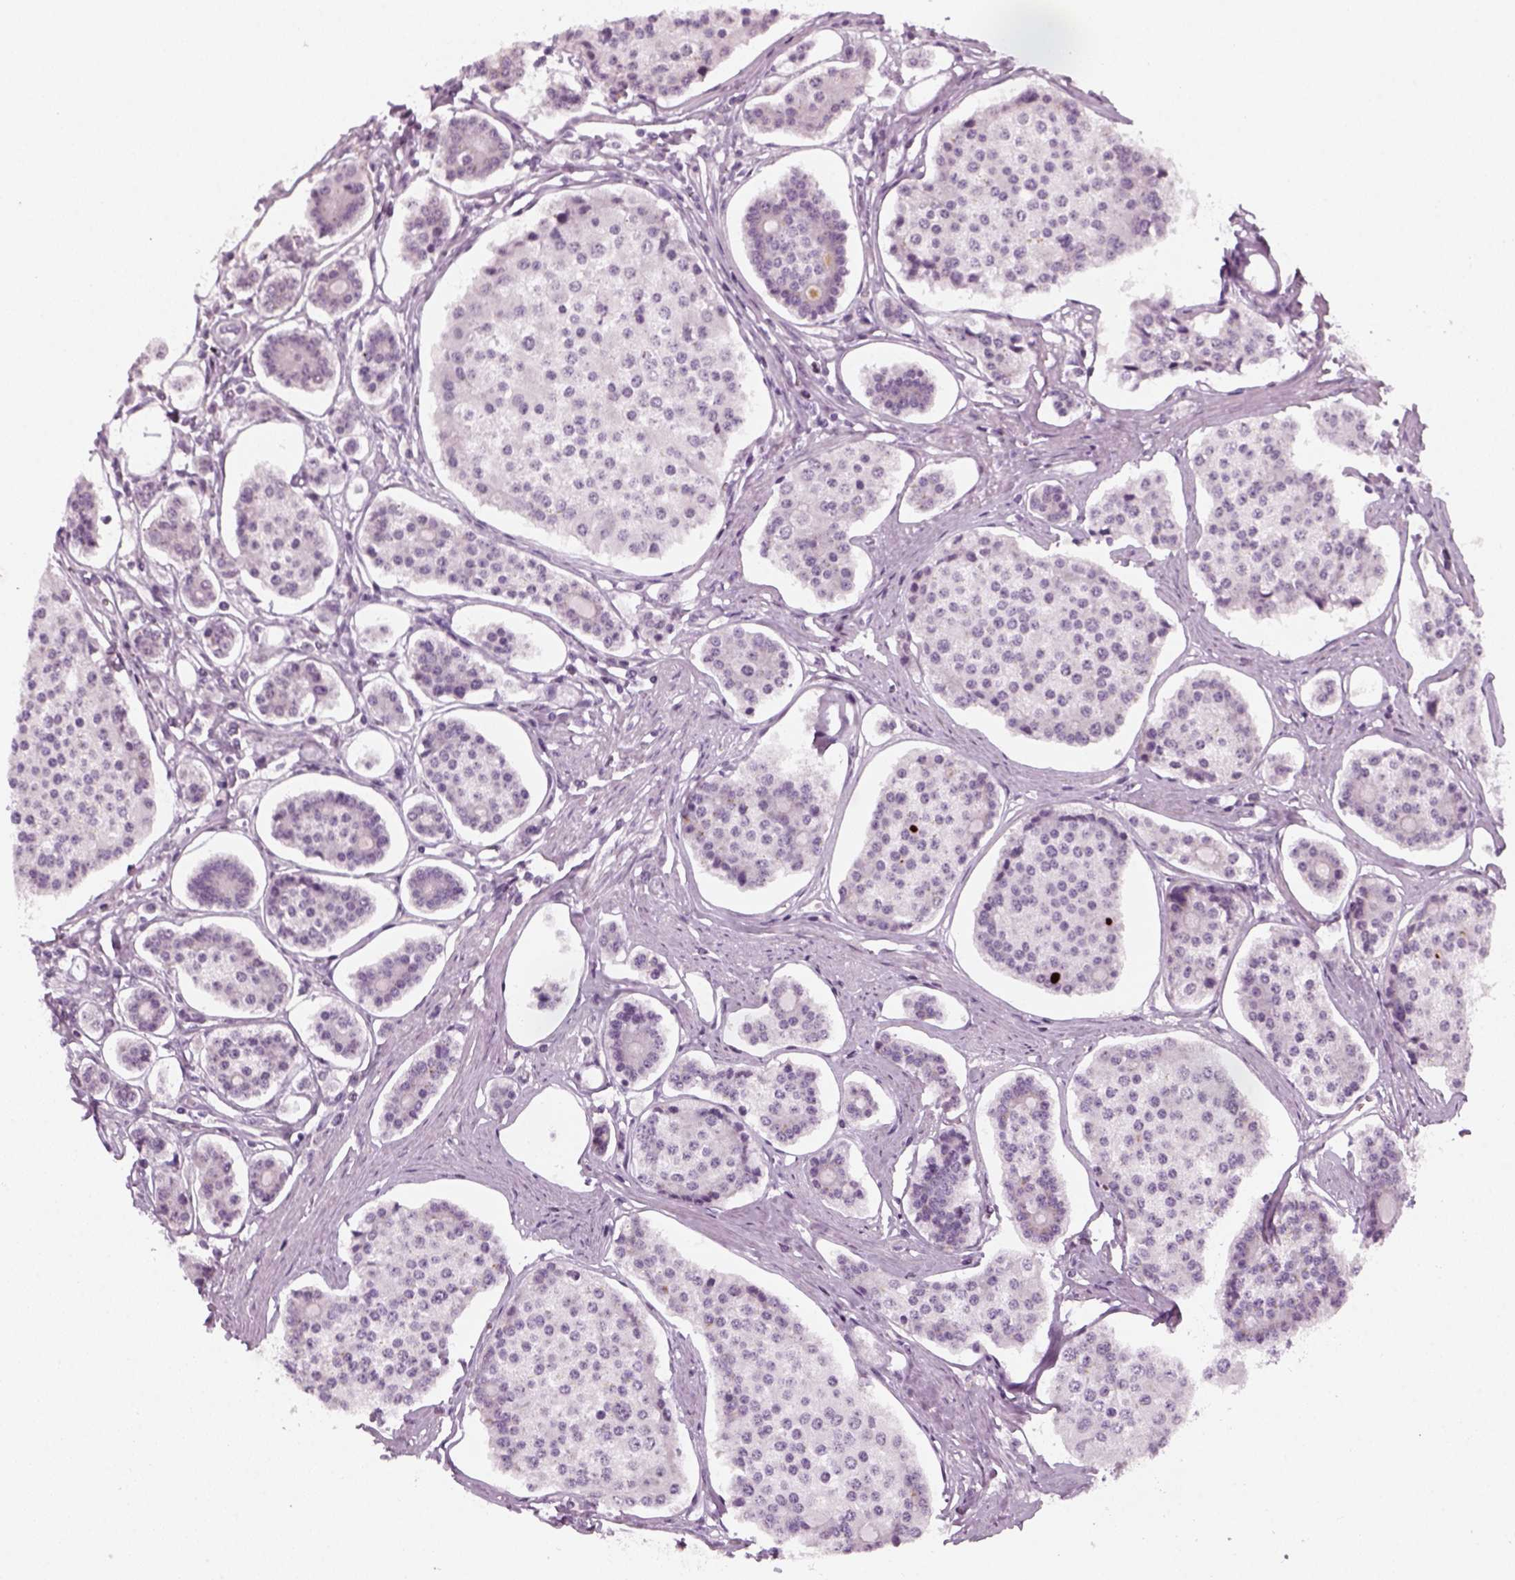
{"staining": {"intensity": "negative", "quantity": "none", "location": "none"}, "tissue": "carcinoid", "cell_type": "Tumor cells", "image_type": "cancer", "snomed": [{"axis": "morphology", "description": "Carcinoid, malignant, NOS"}, {"axis": "topography", "description": "Small intestine"}], "caption": "Immunohistochemistry histopathology image of carcinoid stained for a protein (brown), which exhibits no positivity in tumor cells.", "gene": "KRT75", "patient": {"sex": "female", "age": 65}}